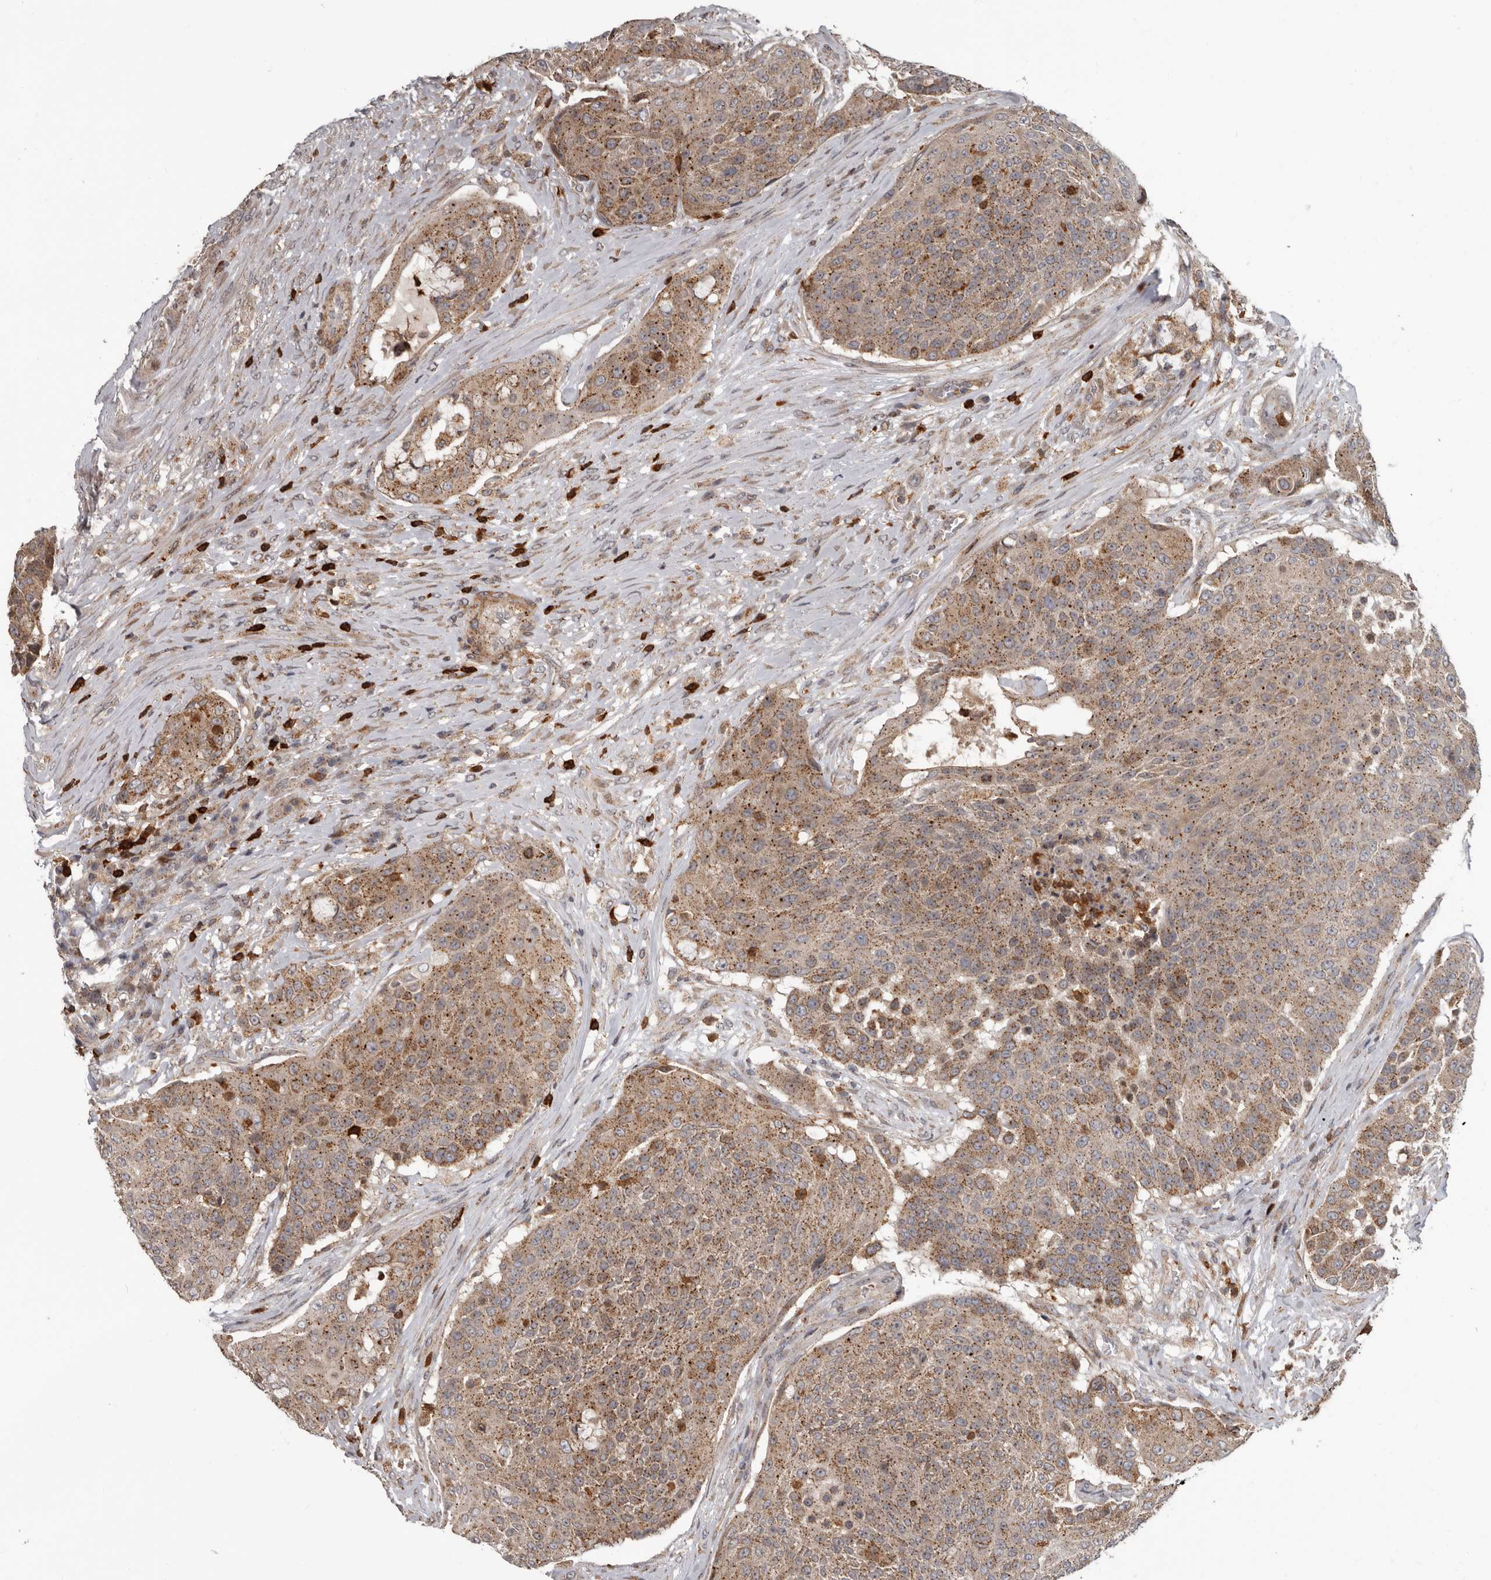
{"staining": {"intensity": "moderate", "quantity": ">75%", "location": "cytoplasmic/membranous"}, "tissue": "urothelial cancer", "cell_type": "Tumor cells", "image_type": "cancer", "snomed": [{"axis": "morphology", "description": "Urothelial carcinoma, High grade"}, {"axis": "topography", "description": "Urinary bladder"}], "caption": "Human urothelial cancer stained with a protein marker demonstrates moderate staining in tumor cells.", "gene": "FGFR4", "patient": {"sex": "female", "age": 63}}